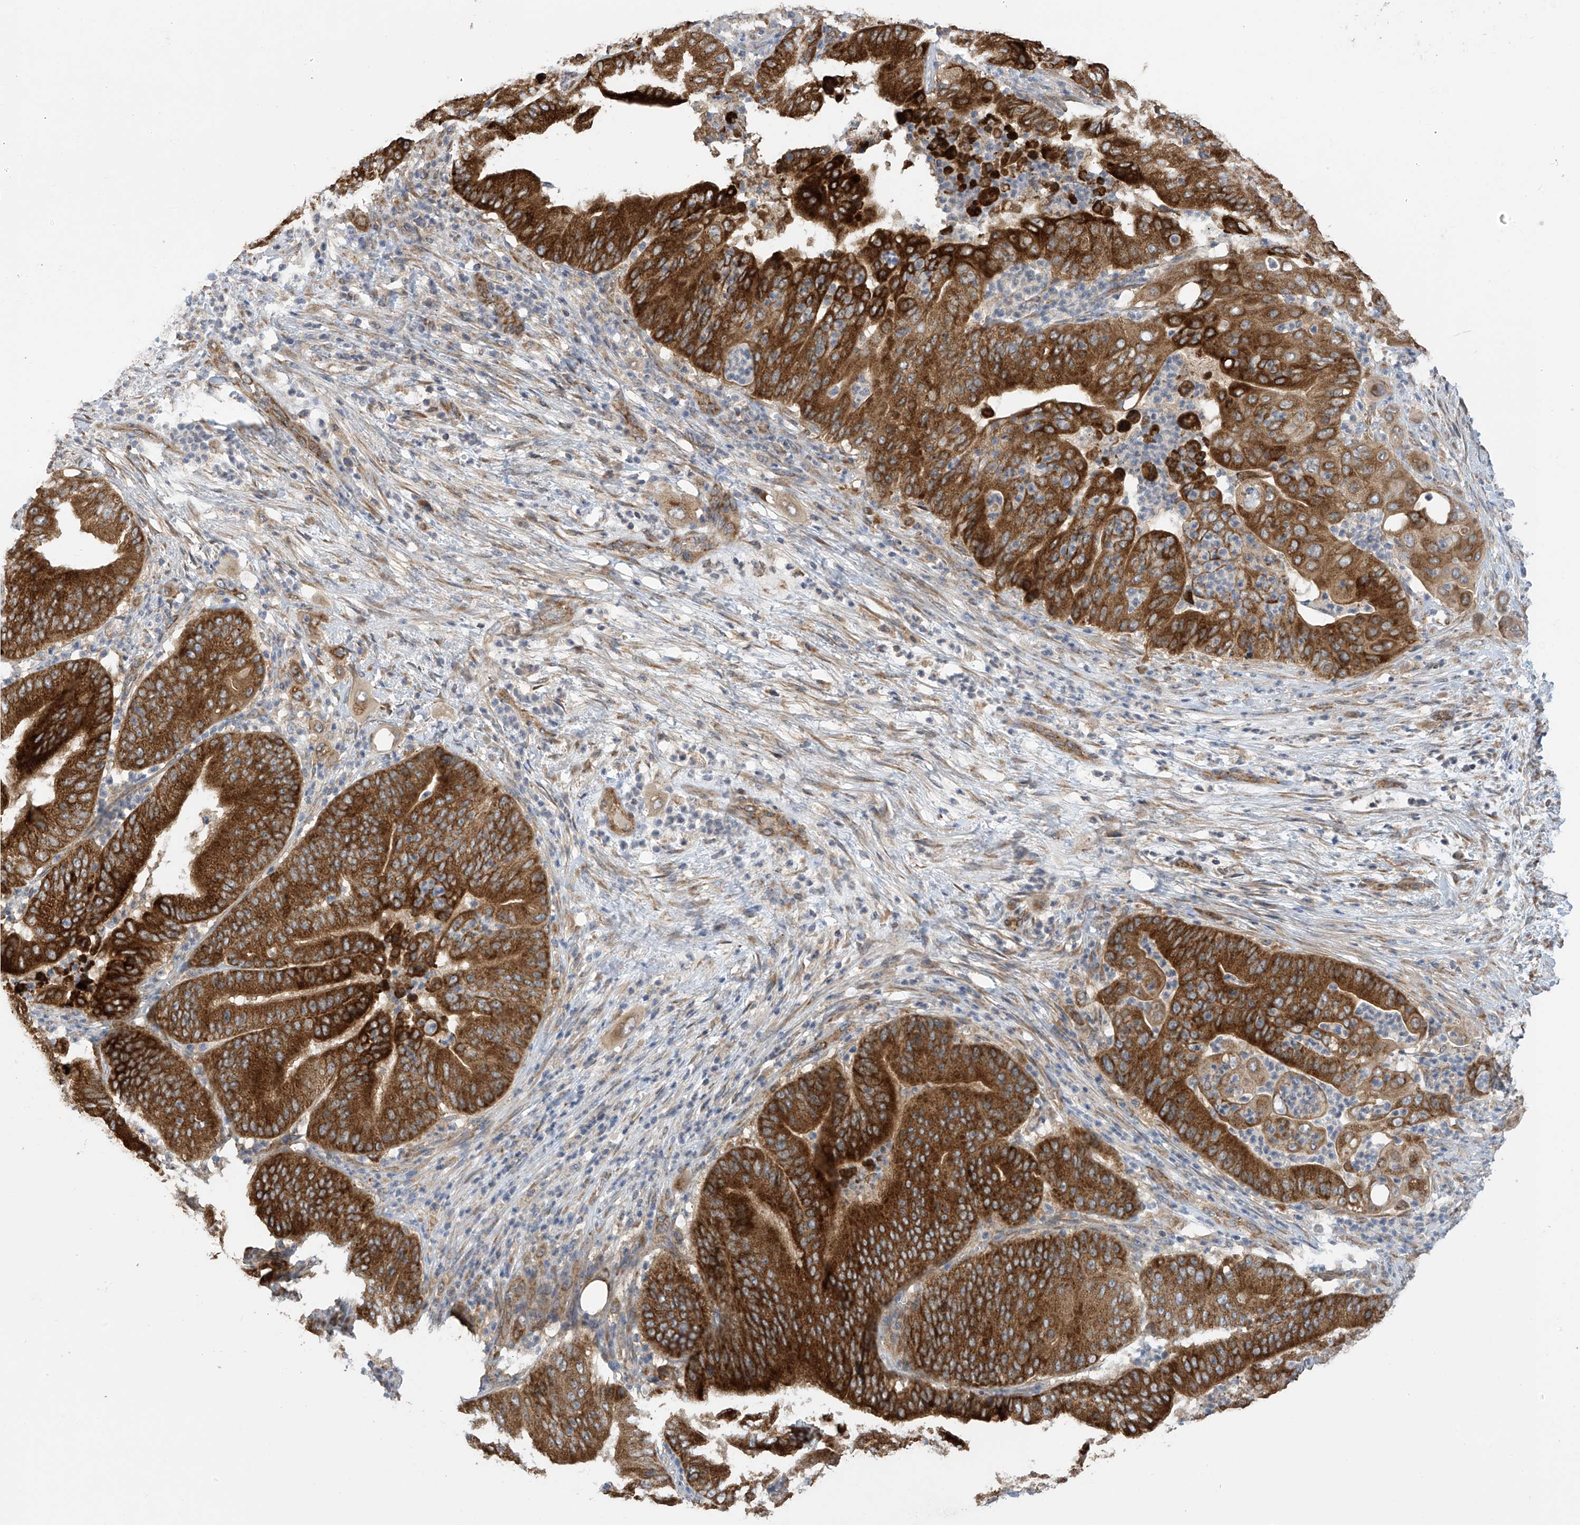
{"staining": {"intensity": "strong", "quantity": ">75%", "location": "cytoplasmic/membranous"}, "tissue": "pancreatic cancer", "cell_type": "Tumor cells", "image_type": "cancer", "snomed": [{"axis": "morphology", "description": "Adenocarcinoma, NOS"}, {"axis": "topography", "description": "Pancreas"}], "caption": "Pancreatic adenocarcinoma was stained to show a protein in brown. There is high levels of strong cytoplasmic/membranous expression in about >75% of tumor cells.", "gene": "PNPT1", "patient": {"sex": "female", "age": 77}}